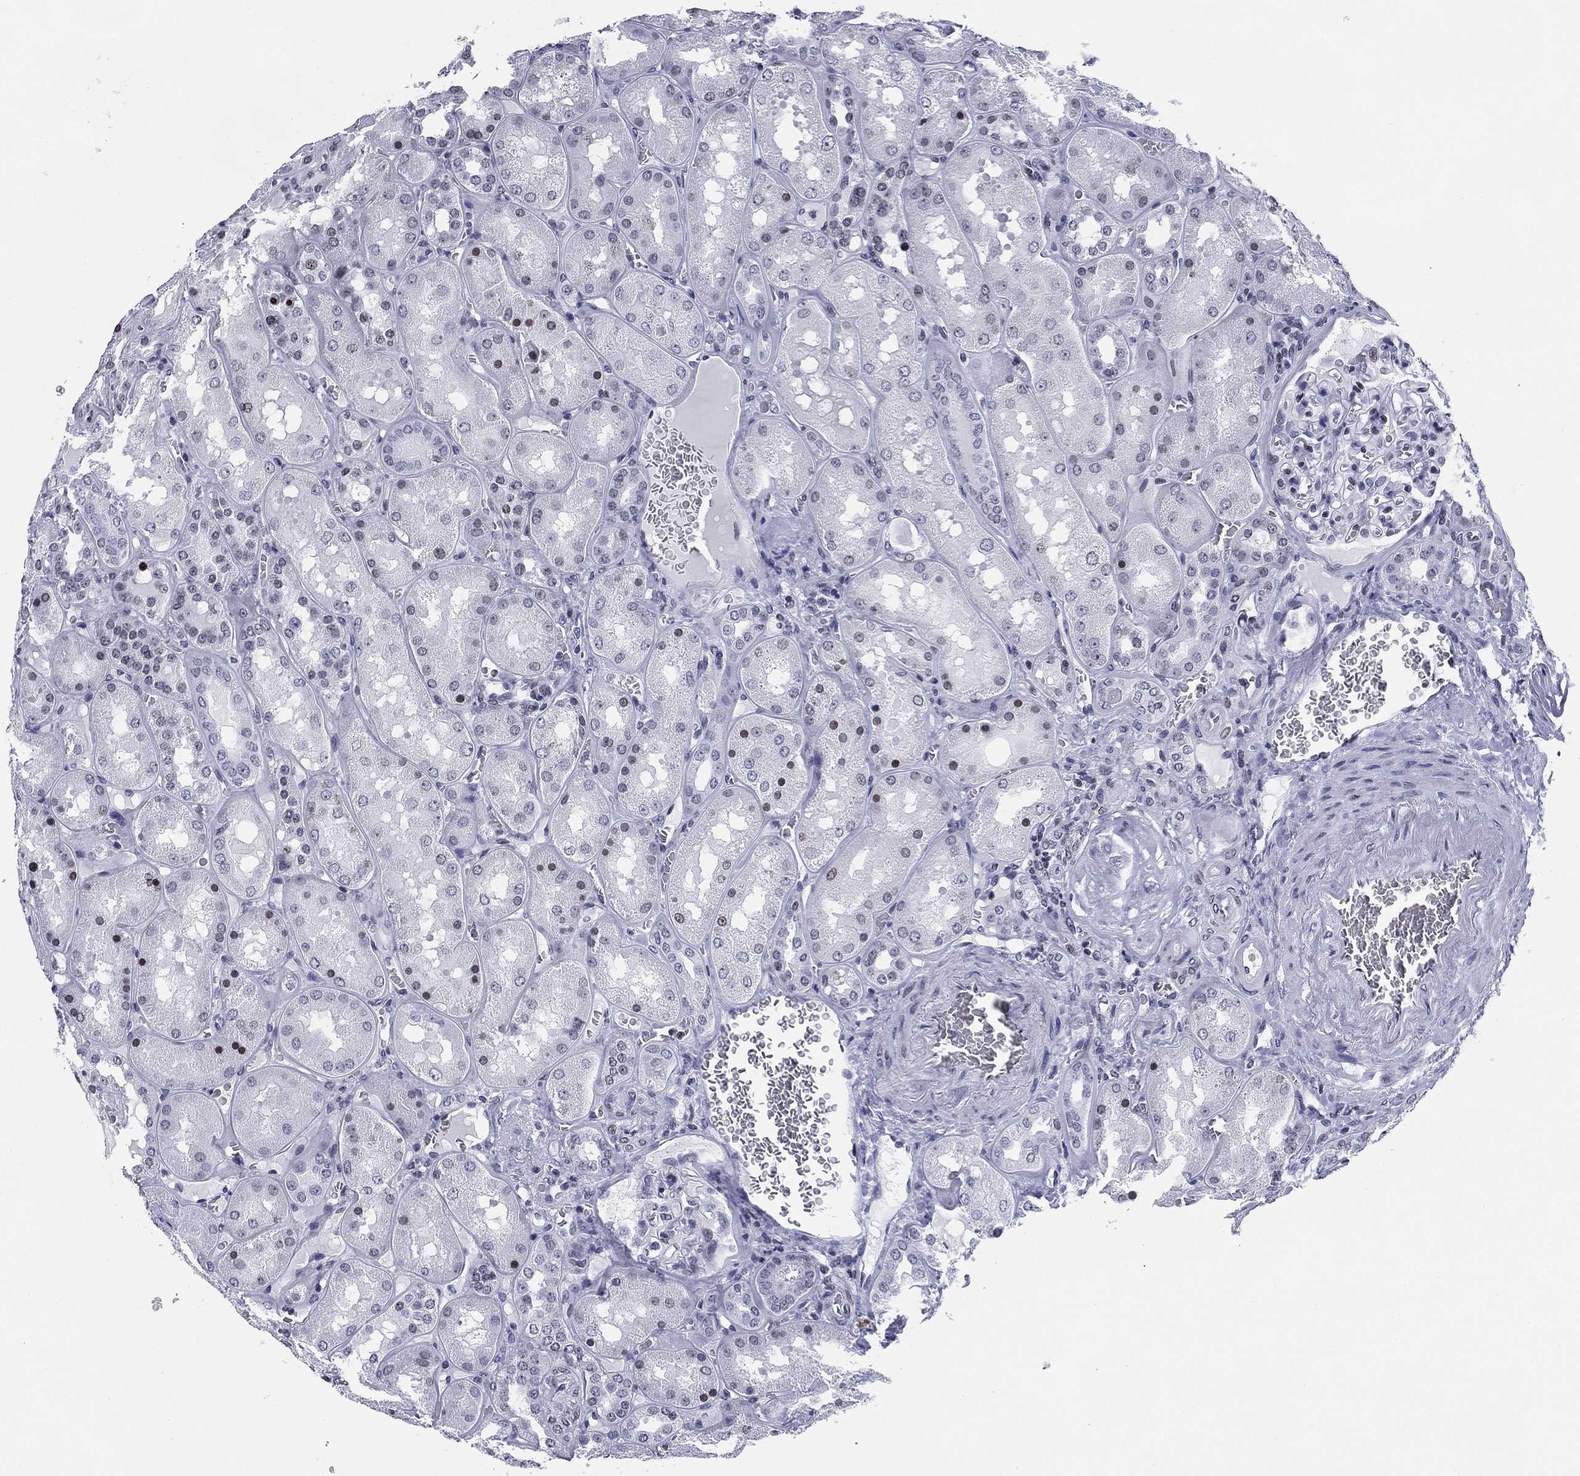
{"staining": {"intensity": "negative", "quantity": "none", "location": "none"}, "tissue": "kidney", "cell_type": "Cells in glomeruli", "image_type": "normal", "snomed": [{"axis": "morphology", "description": "Normal tissue, NOS"}, {"axis": "topography", "description": "Kidney"}], "caption": "High magnification brightfield microscopy of benign kidney stained with DAB (3,3'-diaminobenzidine) (brown) and counterstained with hematoxylin (blue): cells in glomeruli show no significant positivity. (DAB (3,3'-diaminobenzidine) immunohistochemistry (IHC) with hematoxylin counter stain).", "gene": "CCDC144A", "patient": {"sex": "male", "age": 73}}